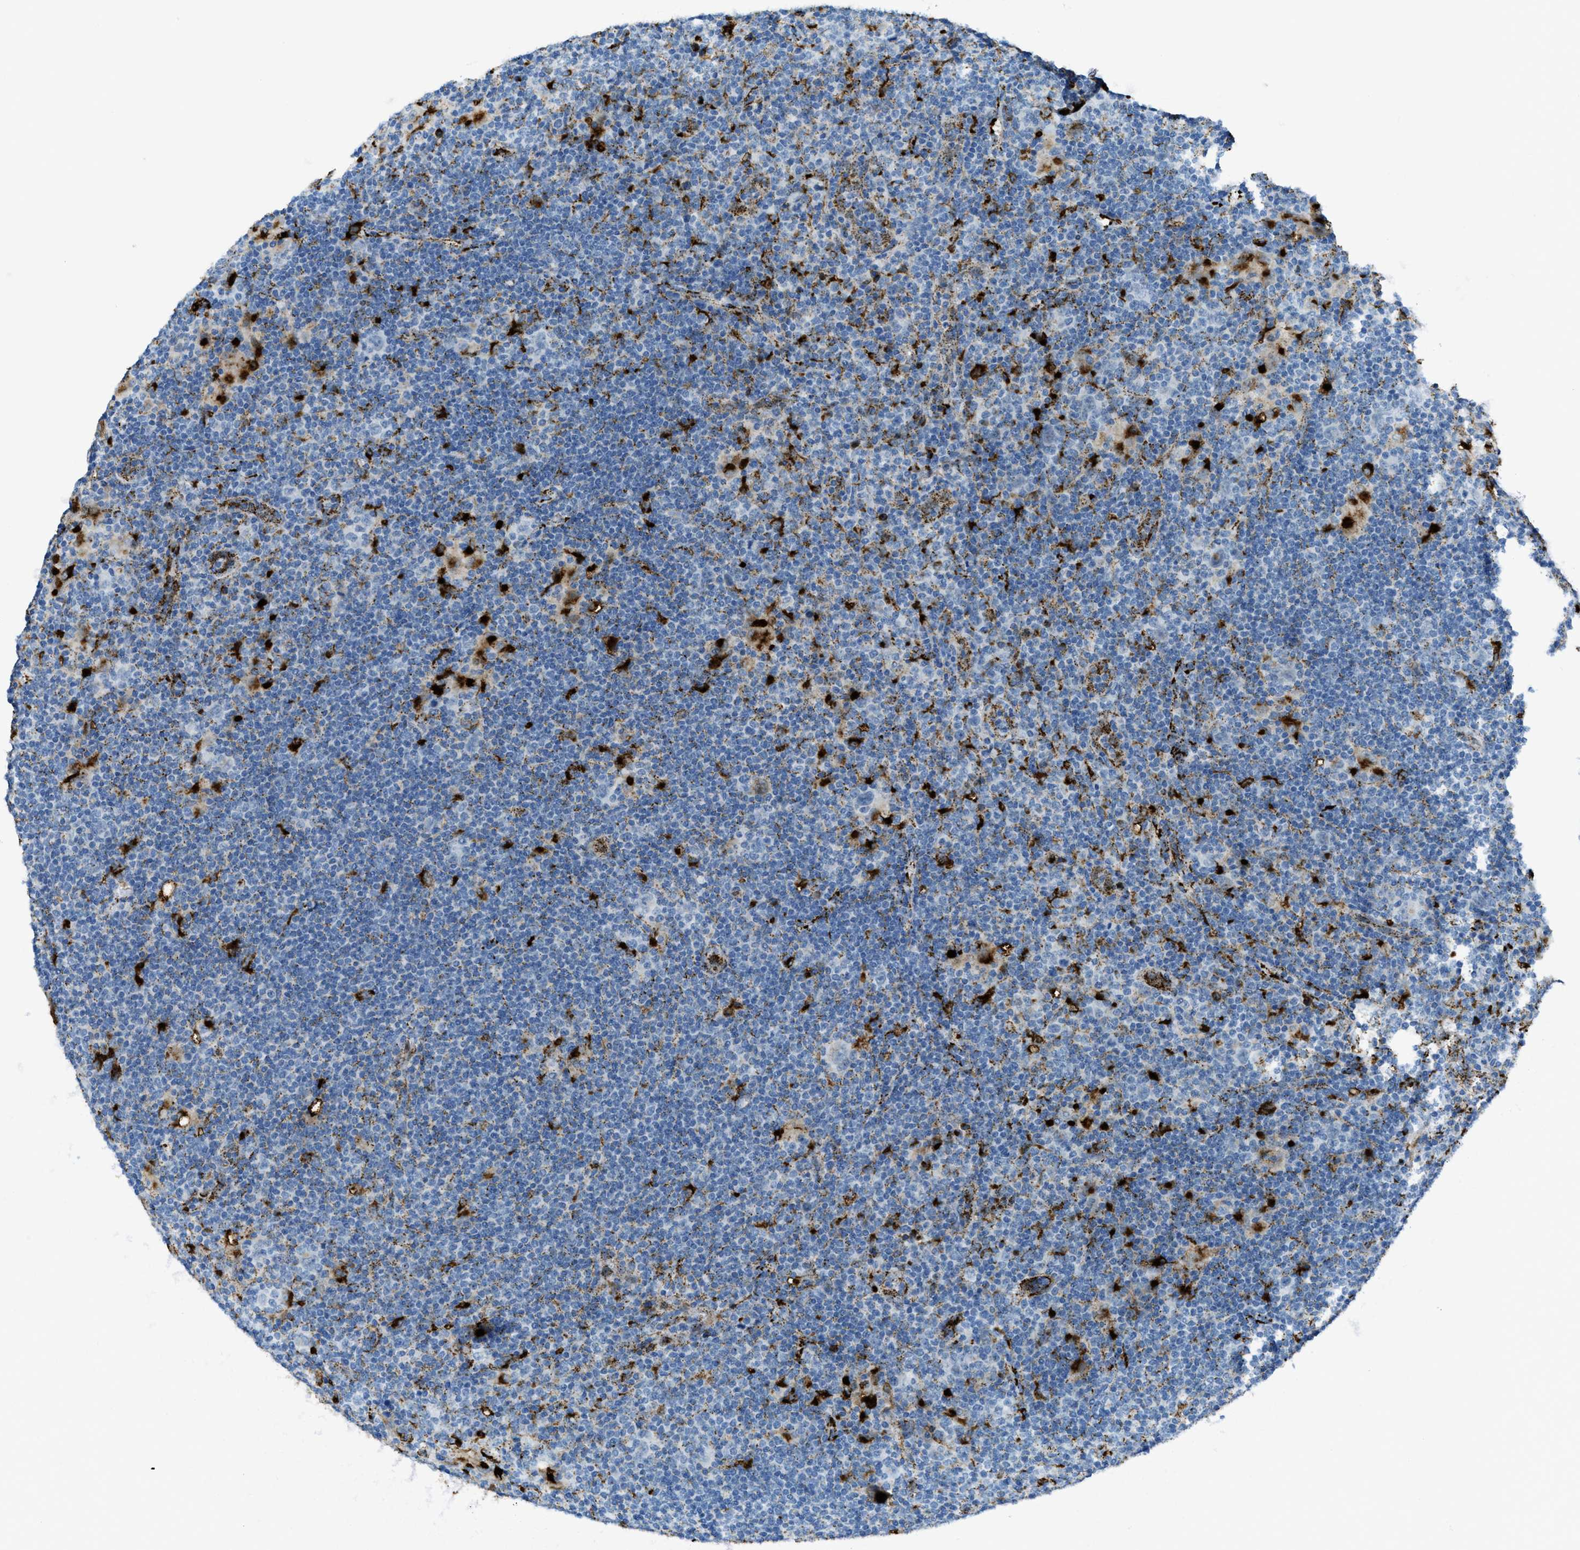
{"staining": {"intensity": "weak", "quantity": "<25%", "location": "cytoplasmic/membranous"}, "tissue": "lymphoma", "cell_type": "Tumor cells", "image_type": "cancer", "snomed": [{"axis": "morphology", "description": "Hodgkin's disease, NOS"}, {"axis": "topography", "description": "Lymph node"}], "caption": "Lymphoma stained for a protein using immunohistochemistry shows no expression tumor cells.", "gene": "SCARB2", "patient": {"sex": "female", "age": 57}}